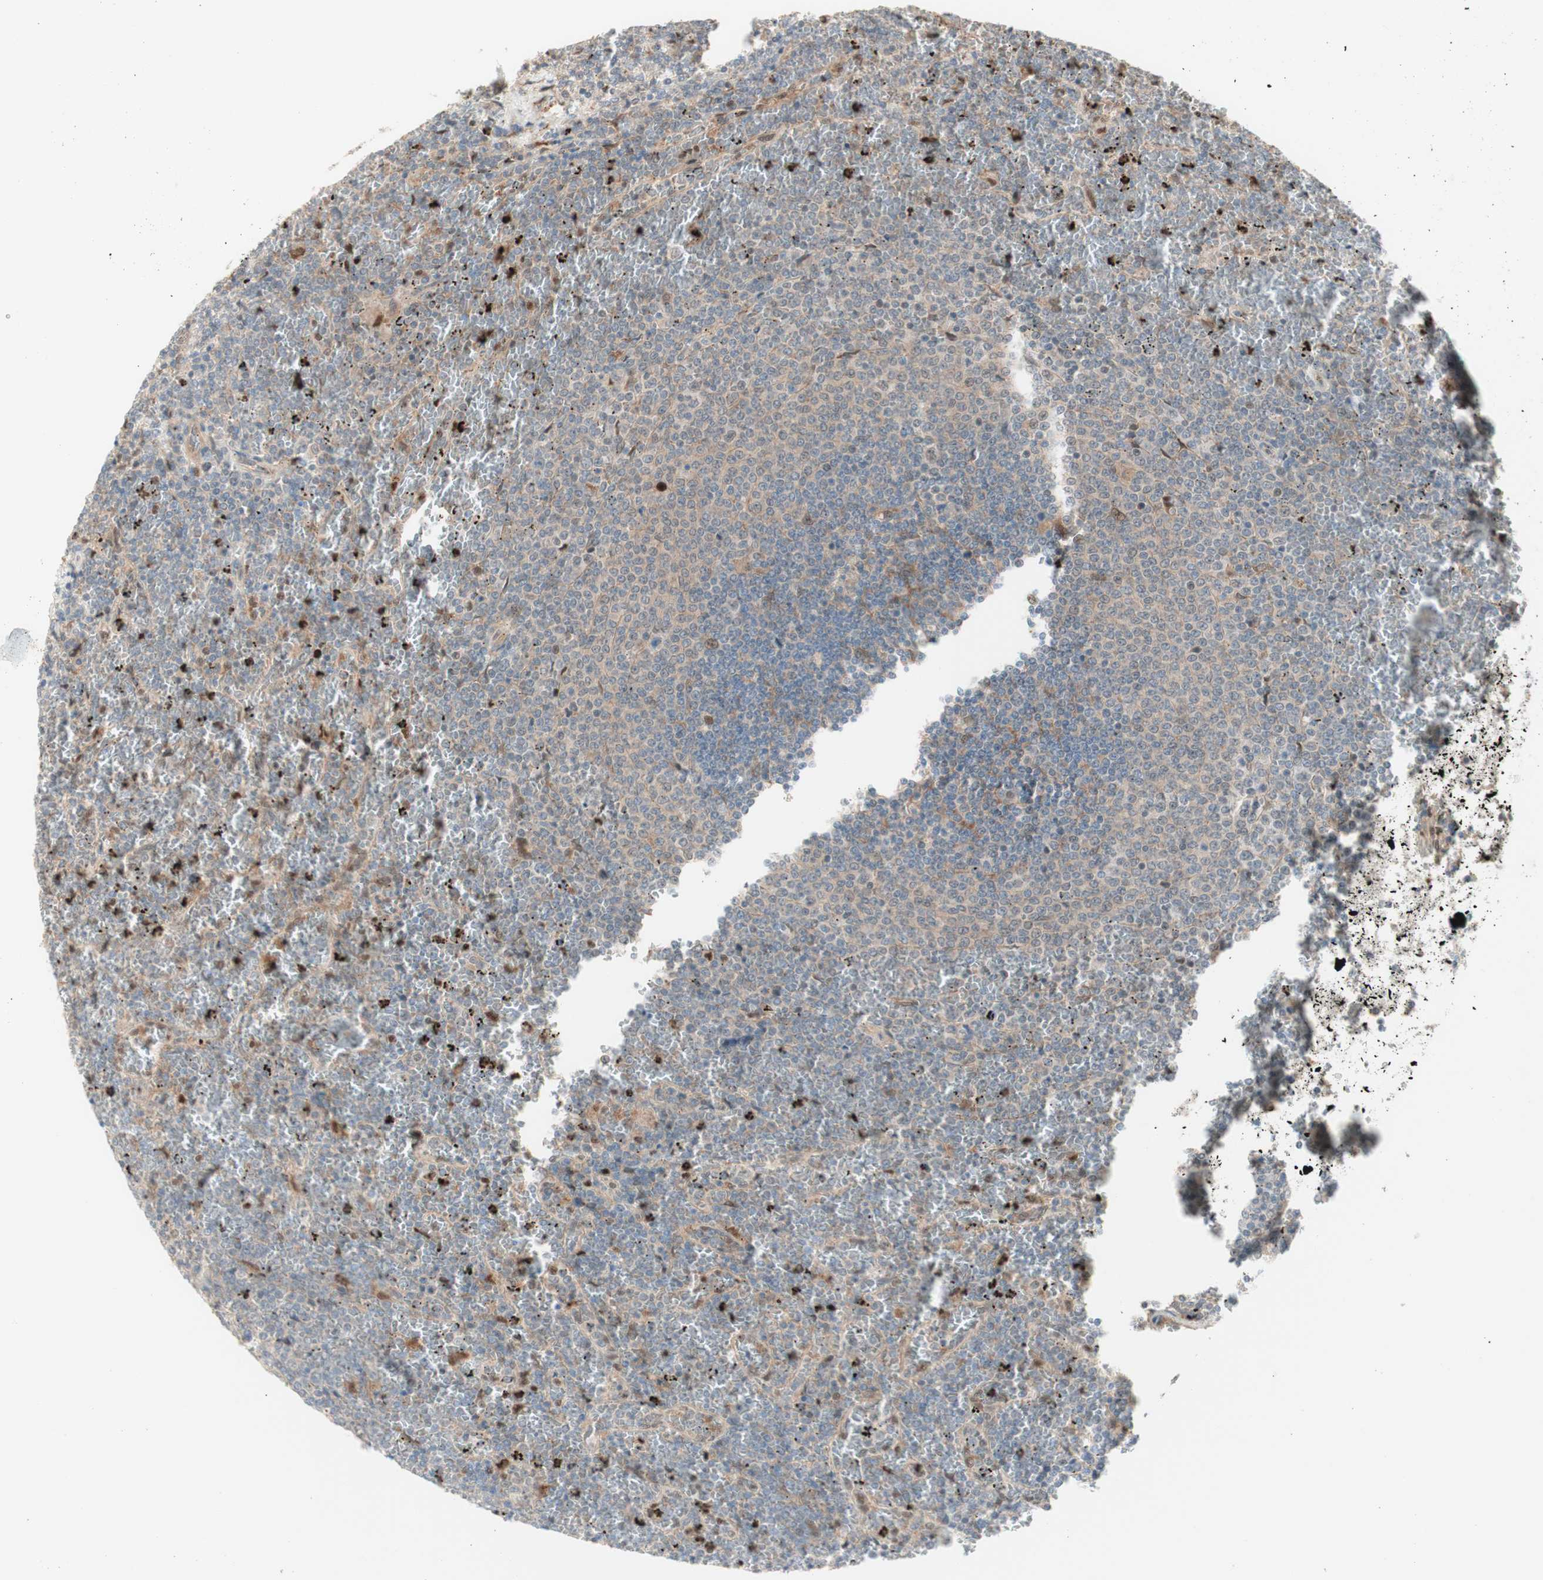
{"staining": {"intensity": "weak", "quantity": "<25%", "location": "cytoplasmic/membranous,nuclear"}, "tissue": "lymphoma", "cell_type": "Tumor cells", "image_type": "cancer", "snomed": [{"axis": "morphology", "description": "Malignant lymphoma, non-Hodgkin's type, Low grade"}, {"axis": "topography", "description": "Spleen"}], "caption": "The micrograph reveals no significant expression in tumor cells of malignant lymphoma, non-Hodgkin's type (low-grade). (Stains: DAB (3,3'-diaminobenzidine) IHC with hematoxylin counter stain, Microscopy: brightfield microscopy at high magnification).", "gene": "RFNG", "patient": {"sex": "female", "age": 77}}